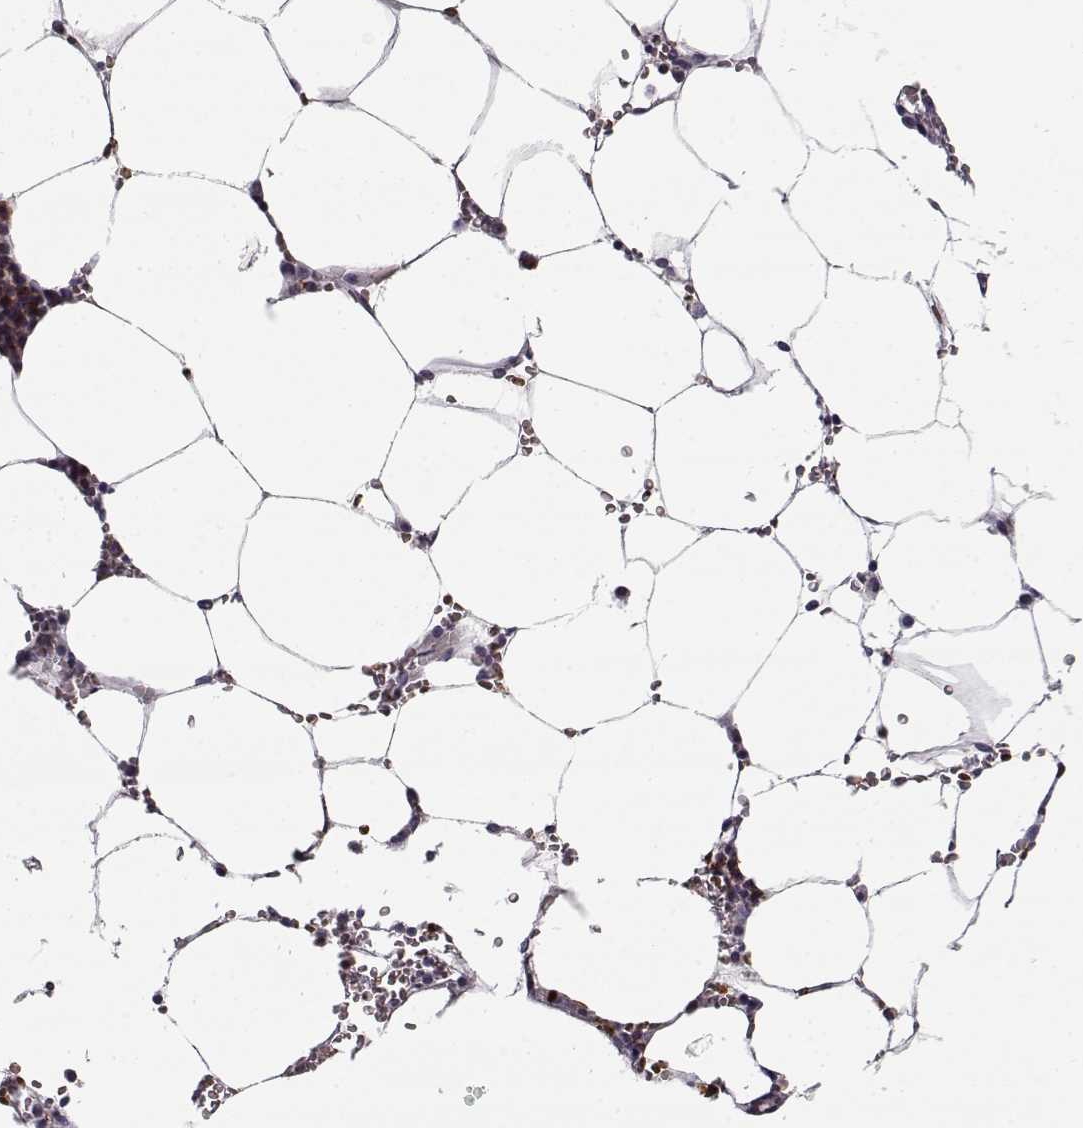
{"staining": {"intensity": "strong", "quantity": "25%-75%", "location": "cytoplasmic/membranous"}, "tissue": "bone marrow", "cell_type": "Hematopoietic cells", "image_type": "normal", "snomed": [{"axis": "morphology", "description": "Normal tissue, NOS"}, {"axis": "topography", "description": "Bone marrow"}], "caption": "High-power microscopy captured an IHC histopathology image of unremarkable bone marrow, revealing strong cytoplasmic/membranous expression in approximately 25%-75% of hematopoietic cells. (DAB = brown stain, brightfield microscopy at high magnification).", "gene": "SNCA", "patient": {"sex": "female", "age": 52}}